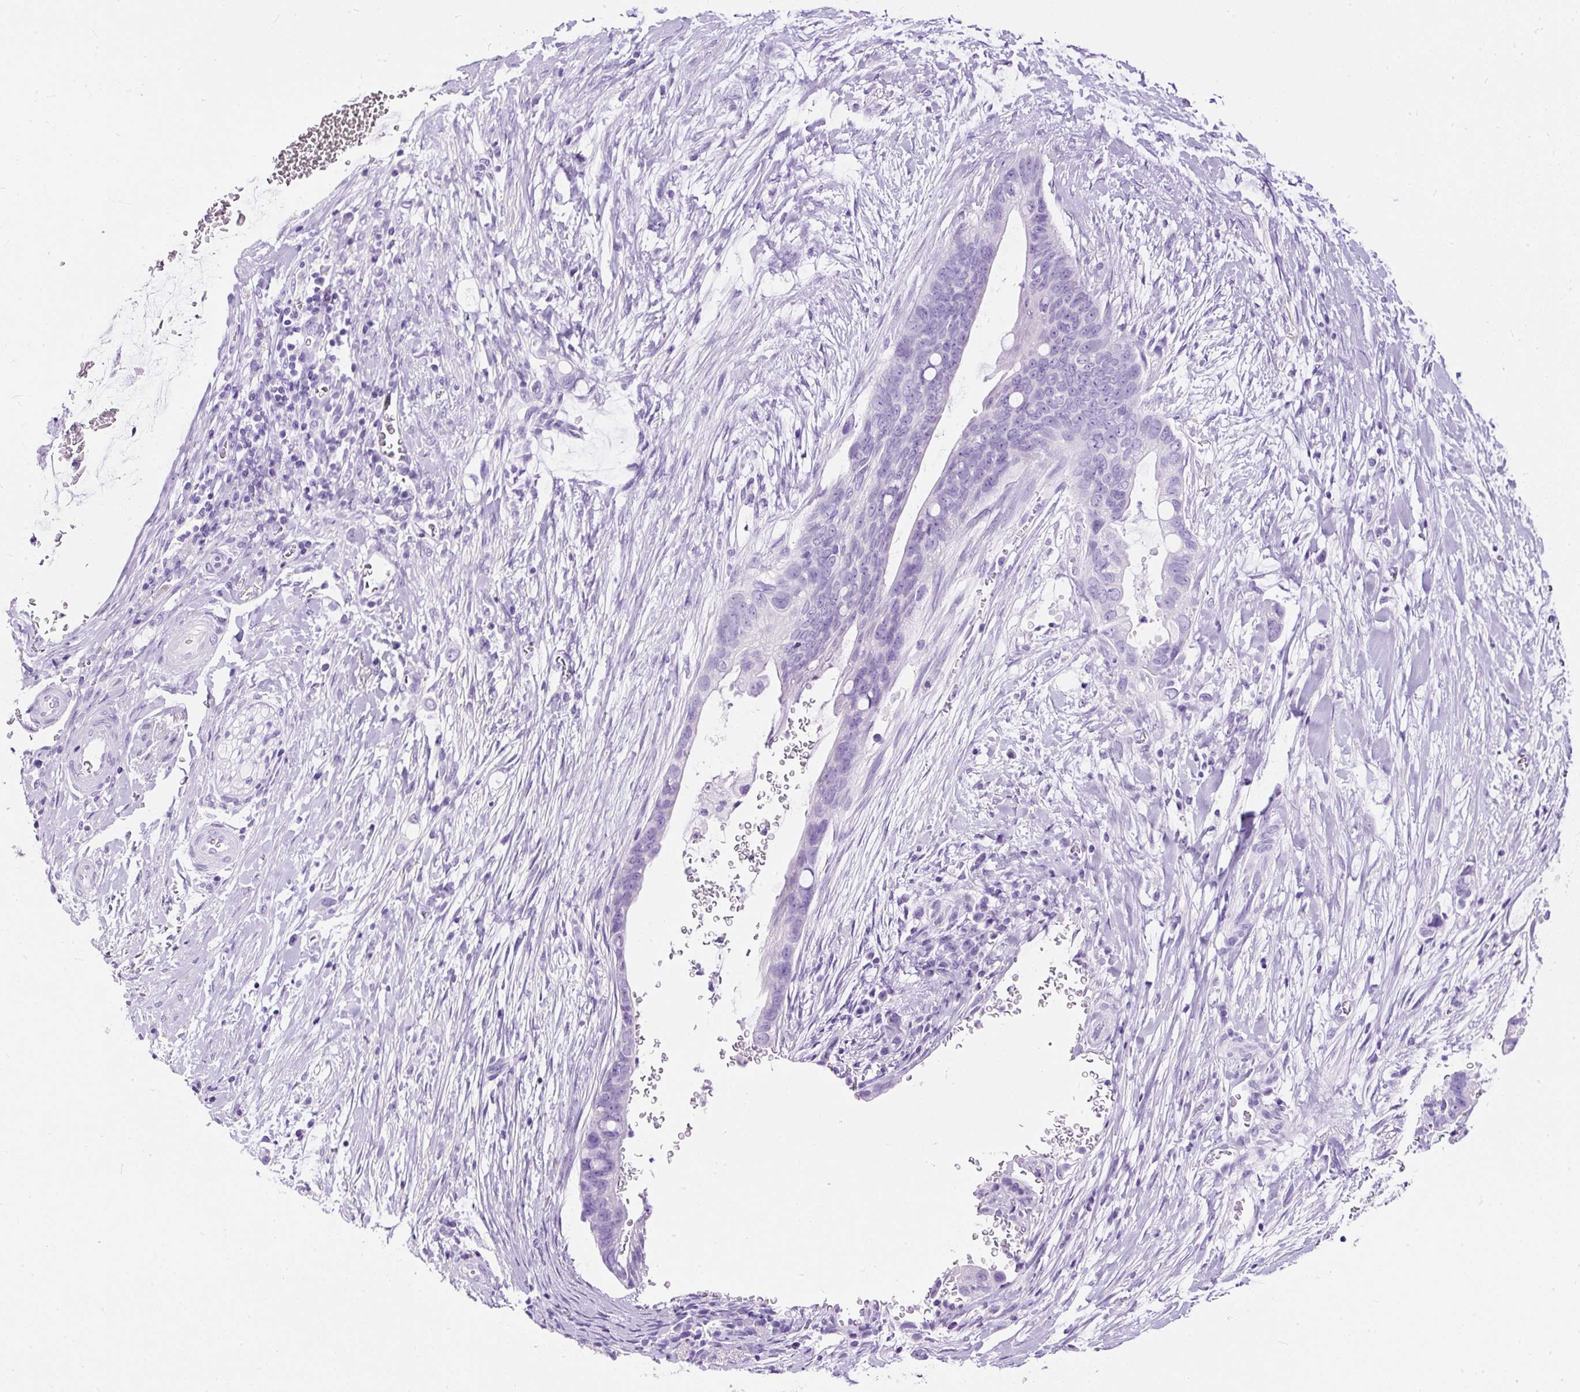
{"staining": {"intensity": "negative", "quantity": "none", "location": "none"}, "tissue": "pancreatic cancer", "cell_type": "Tumor cells", "image_type": "cancer", "snomed": [{"axis": "morphology", "description": "Adenocarcinoma, NOS"}, {"axis": "topography", "description": "Pancreas"}], "caption": "Photomicrograph shows no protein positivity in tumor cells of pancreatic cancer (adenocarcinoma) tissue.", "gene": "NTS", "patient": {"sex": "male", "age": 75}}